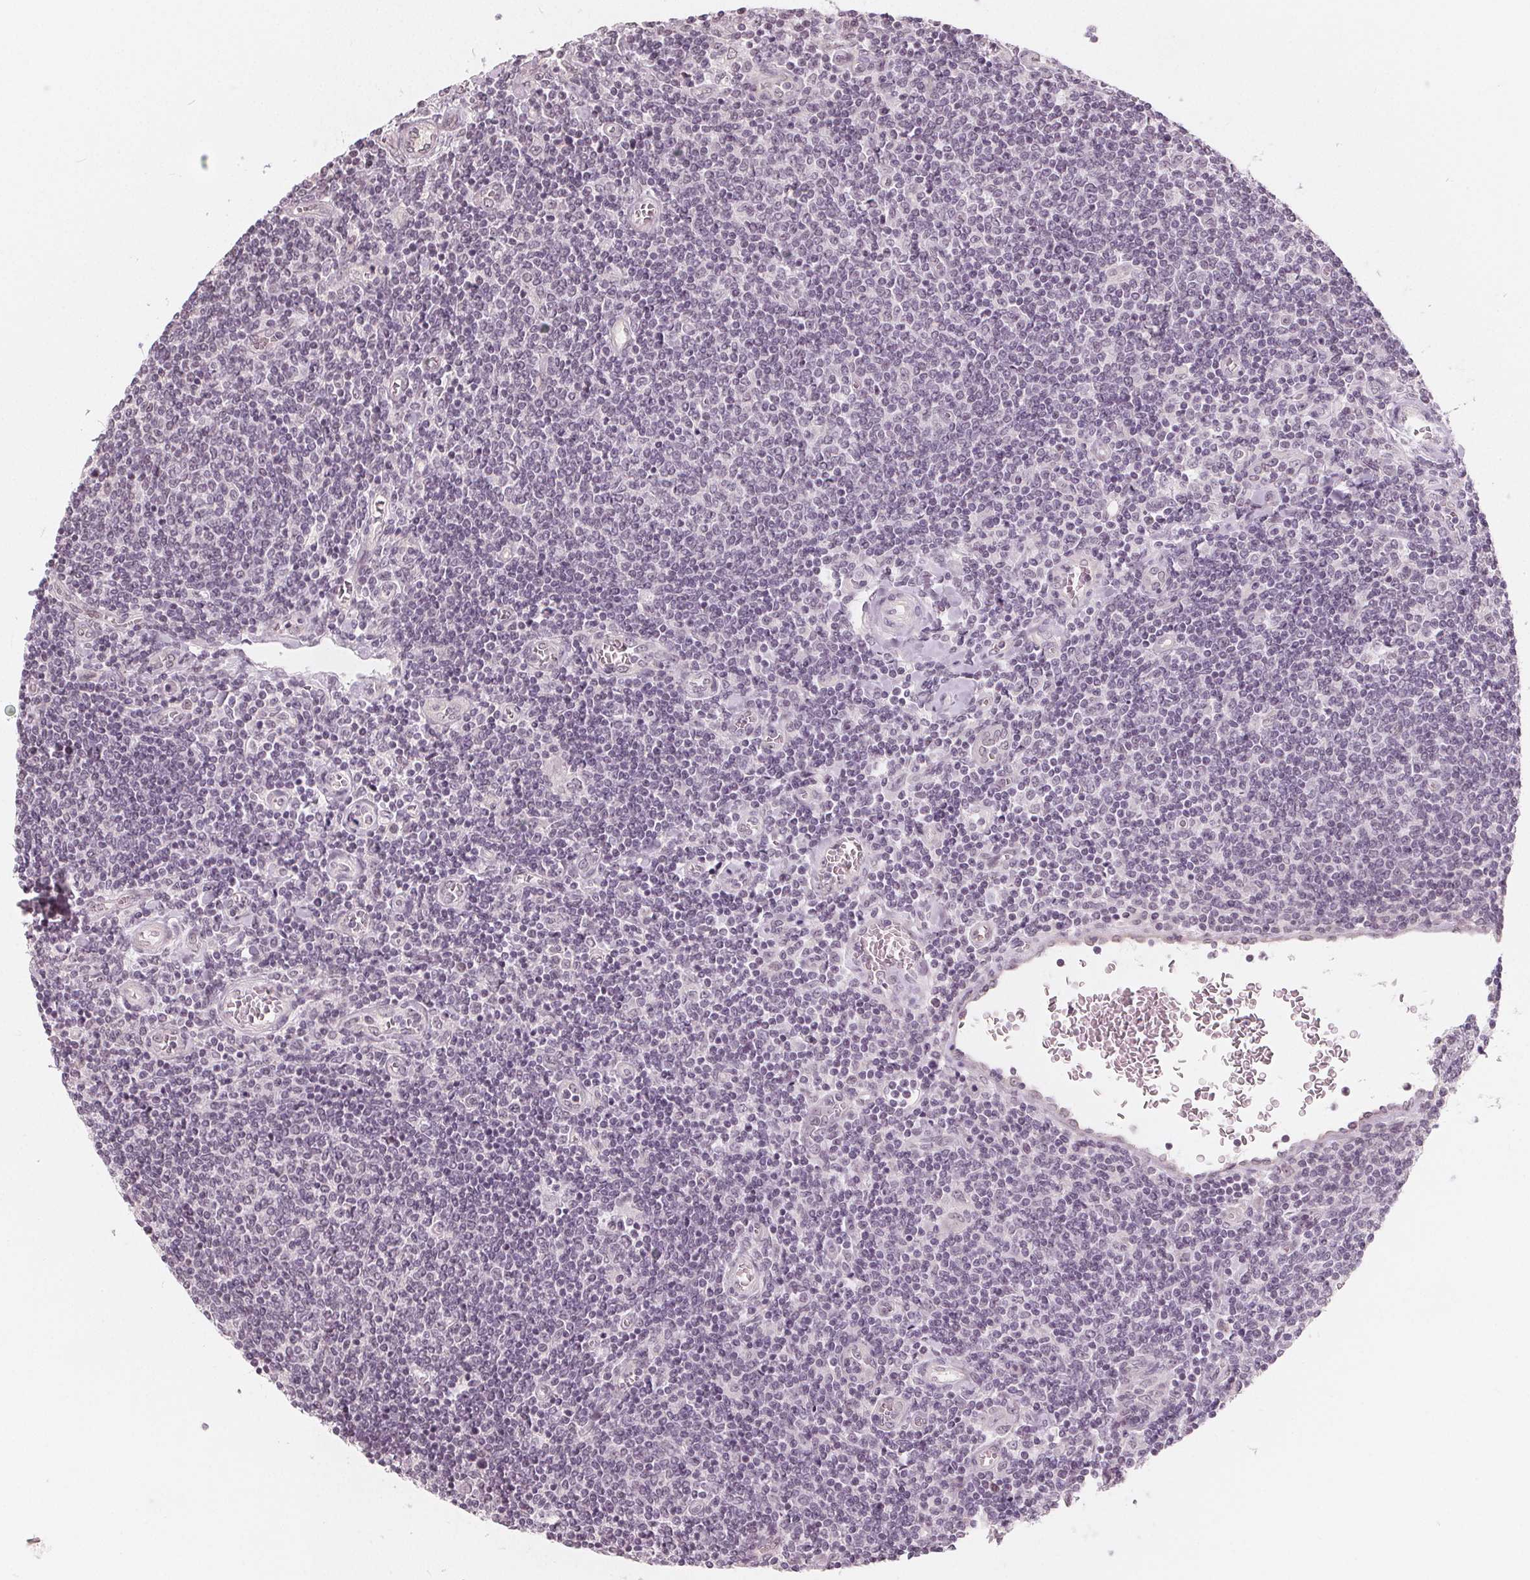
{"staining": {"intensity": "negative", "quantity": "none", "location": "none"}, "tissue": "lymphoma", "cell_type": "Tumor cells", "image_type": "cancer", "snomed": [{"axis": "morphology", "description": "Malignant lymphoma, non-Hodgkin's type, Low grade"}, {"axis": "topography", "description": "Lymph node"}], "caption": "An immunohistochemistry (IHC) image of lymphoma is shown. There is no staining in tumor cells of lymphoma.", "gene": "NUP210L", "patient": {"sex": "male", "age": 52}}